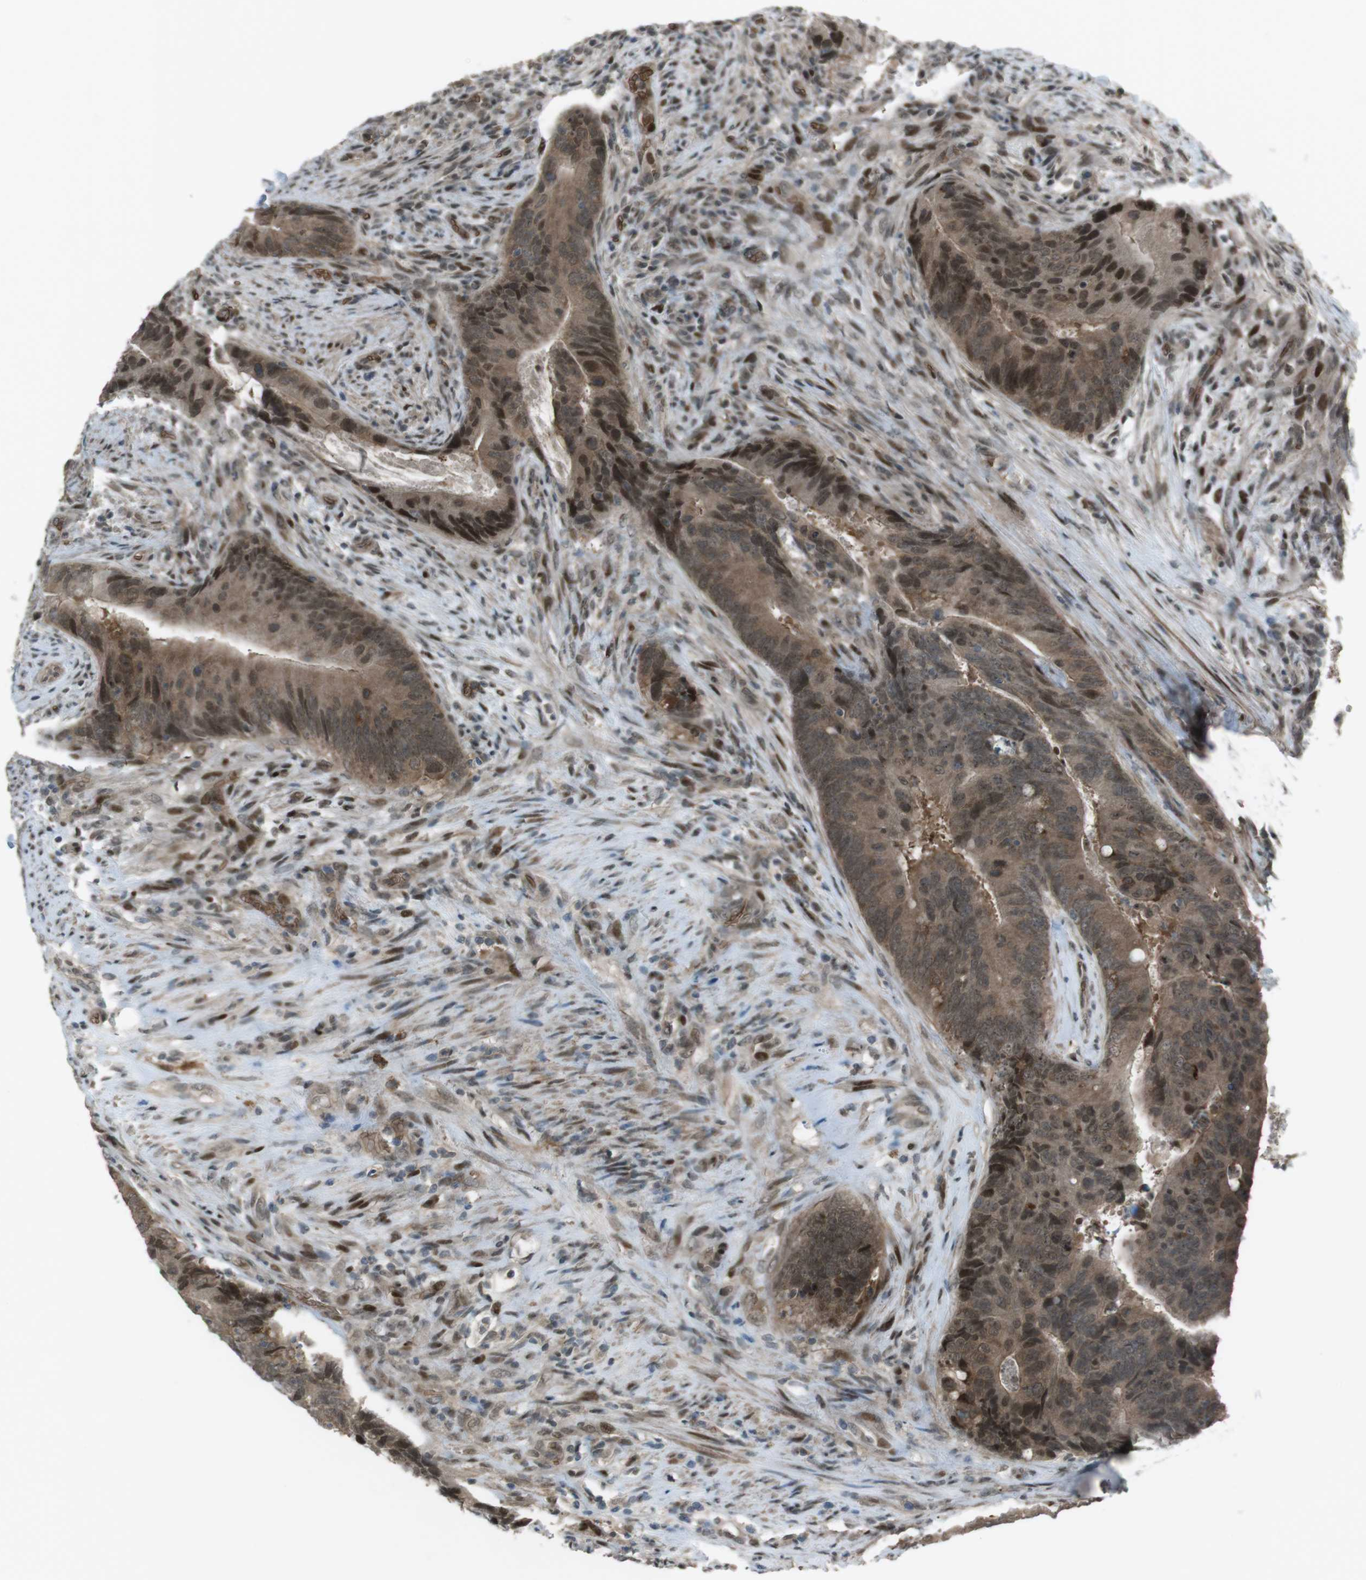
{"staining": {"intensity": "strong", "quantity": ">75%", "location": "cytoplasmic/membranous,nuclear"}, "tissue": "colorectal cancer", "cell_type": "Tumor cells", "image_type": "cancer", "snomed": [{"axis": "morphology", "description": "Normal tissue, NOS"}, {"axis": "morphology", "description": "Adenocarcinoma, NOS"}, {"axis": "topography", "description": "Colon"}], "caption": "Protein expression analysis of adenocarcinoma (colorectal) displays strong cytoplasmic/membranous and nuclear staining in about >75% of tumor cells.", "gene": "SLITRK5", "patient": {"sex": "male", "age": 56}}